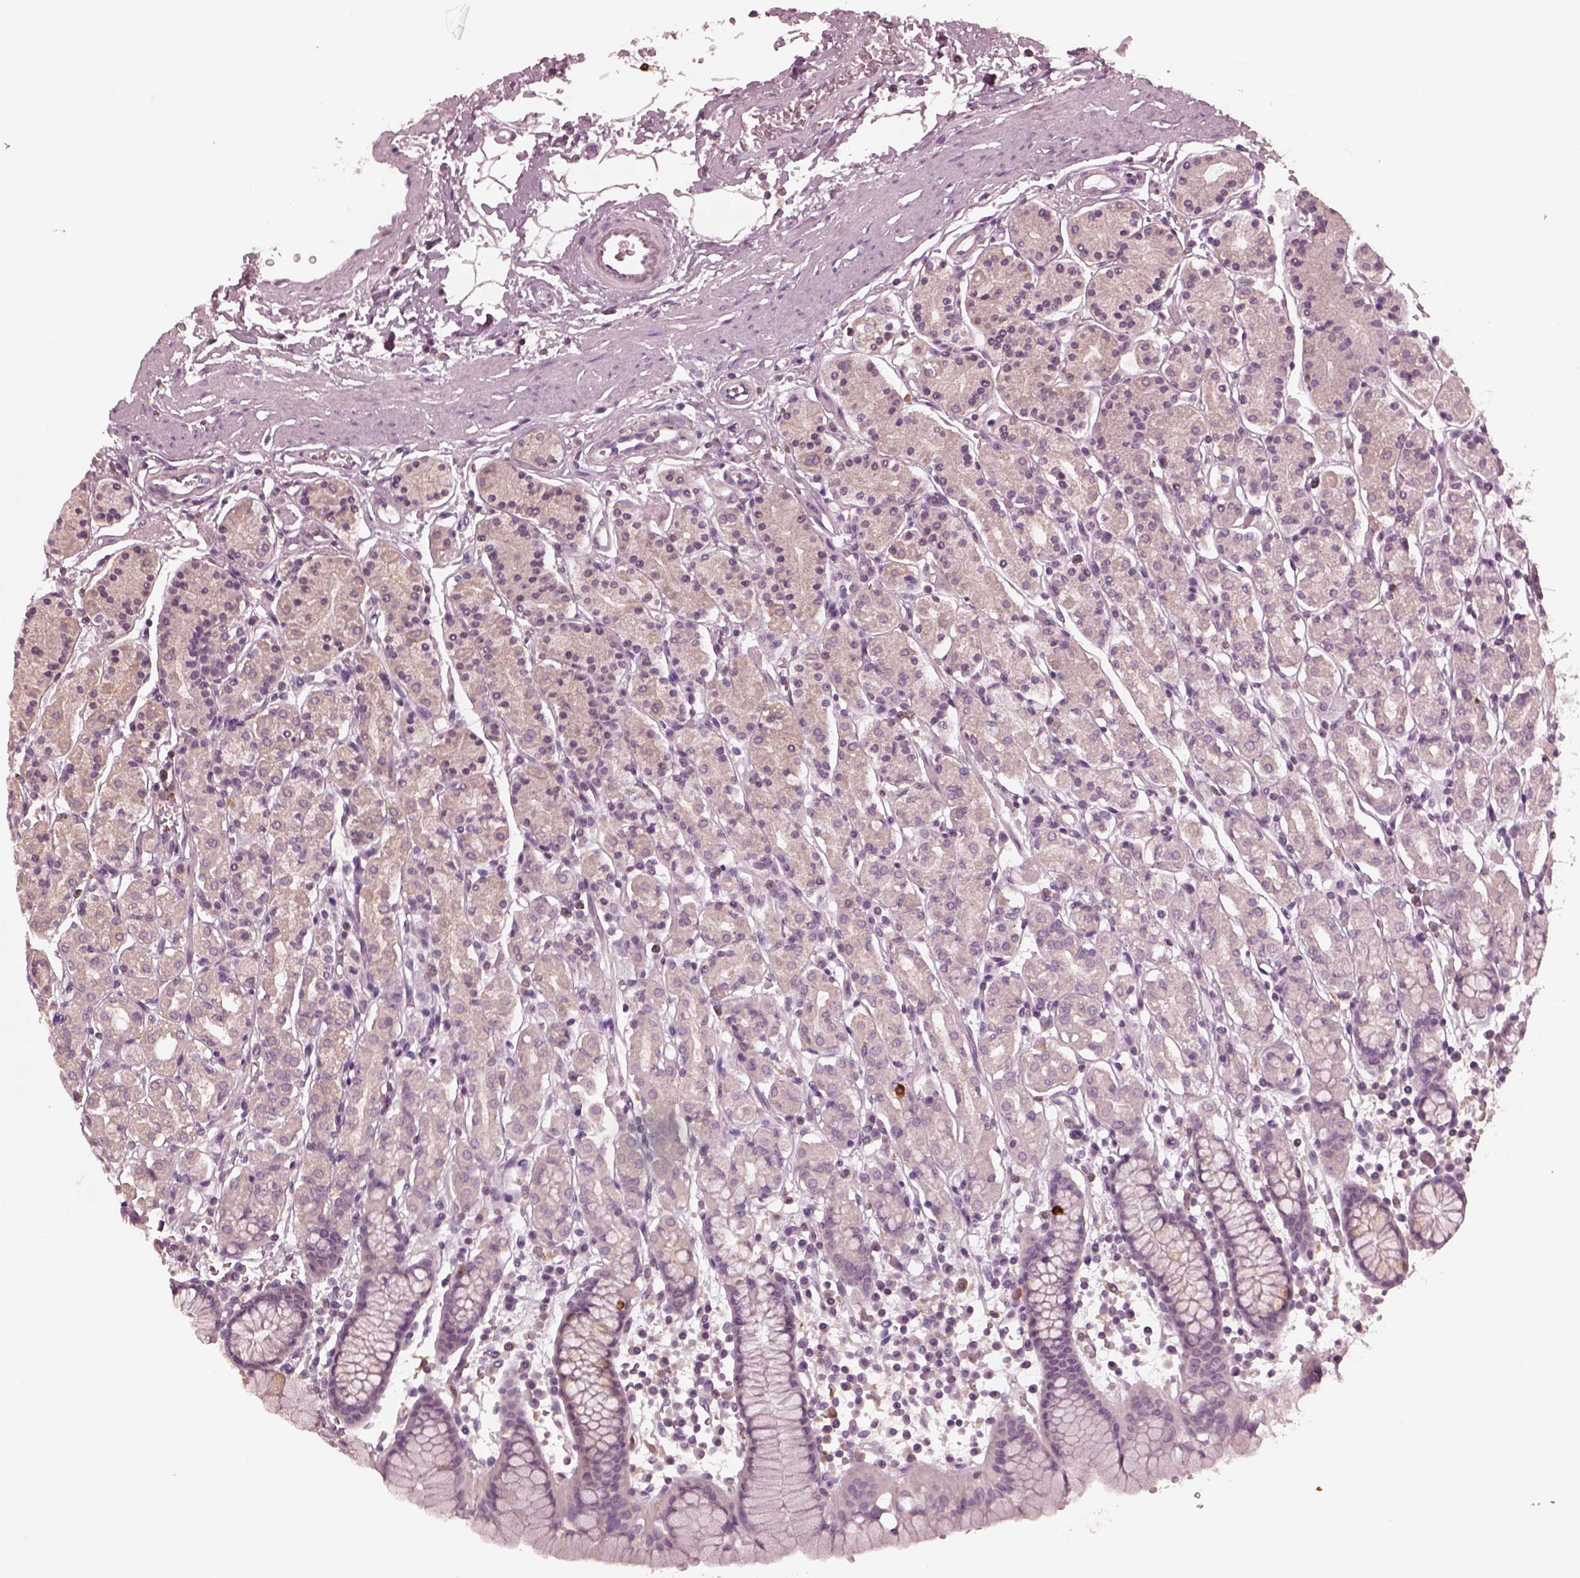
{"staining": {"intensity": "weak", "quantity": "<25%", "location": "cytoplasmic/membranous"}, "tissue": "stomach", "cell_type": "Glandular cells", "image_type": "normal", "snomed": [{"axis": "morphology", "description": "Normal tissue, NOS"}, {"axis": "topography", "description": "Stomach, upper"}, {"axis": "topography", "description": "Stomach"}], "caption": "Immunohistochemistry (IHC) photomicrograph of unremarkable stomach: human stomach stained with DAB (3,3'-diaminobenzidine) shows no significant protein positivity in glandular cells. (Brightfield microscopy of DAB (3,3'-diaminobenzidine) immunohistochemistry at high magnification).", "gene": "PSTPIP2", "patient": {"sex": "male", "age": 62}}